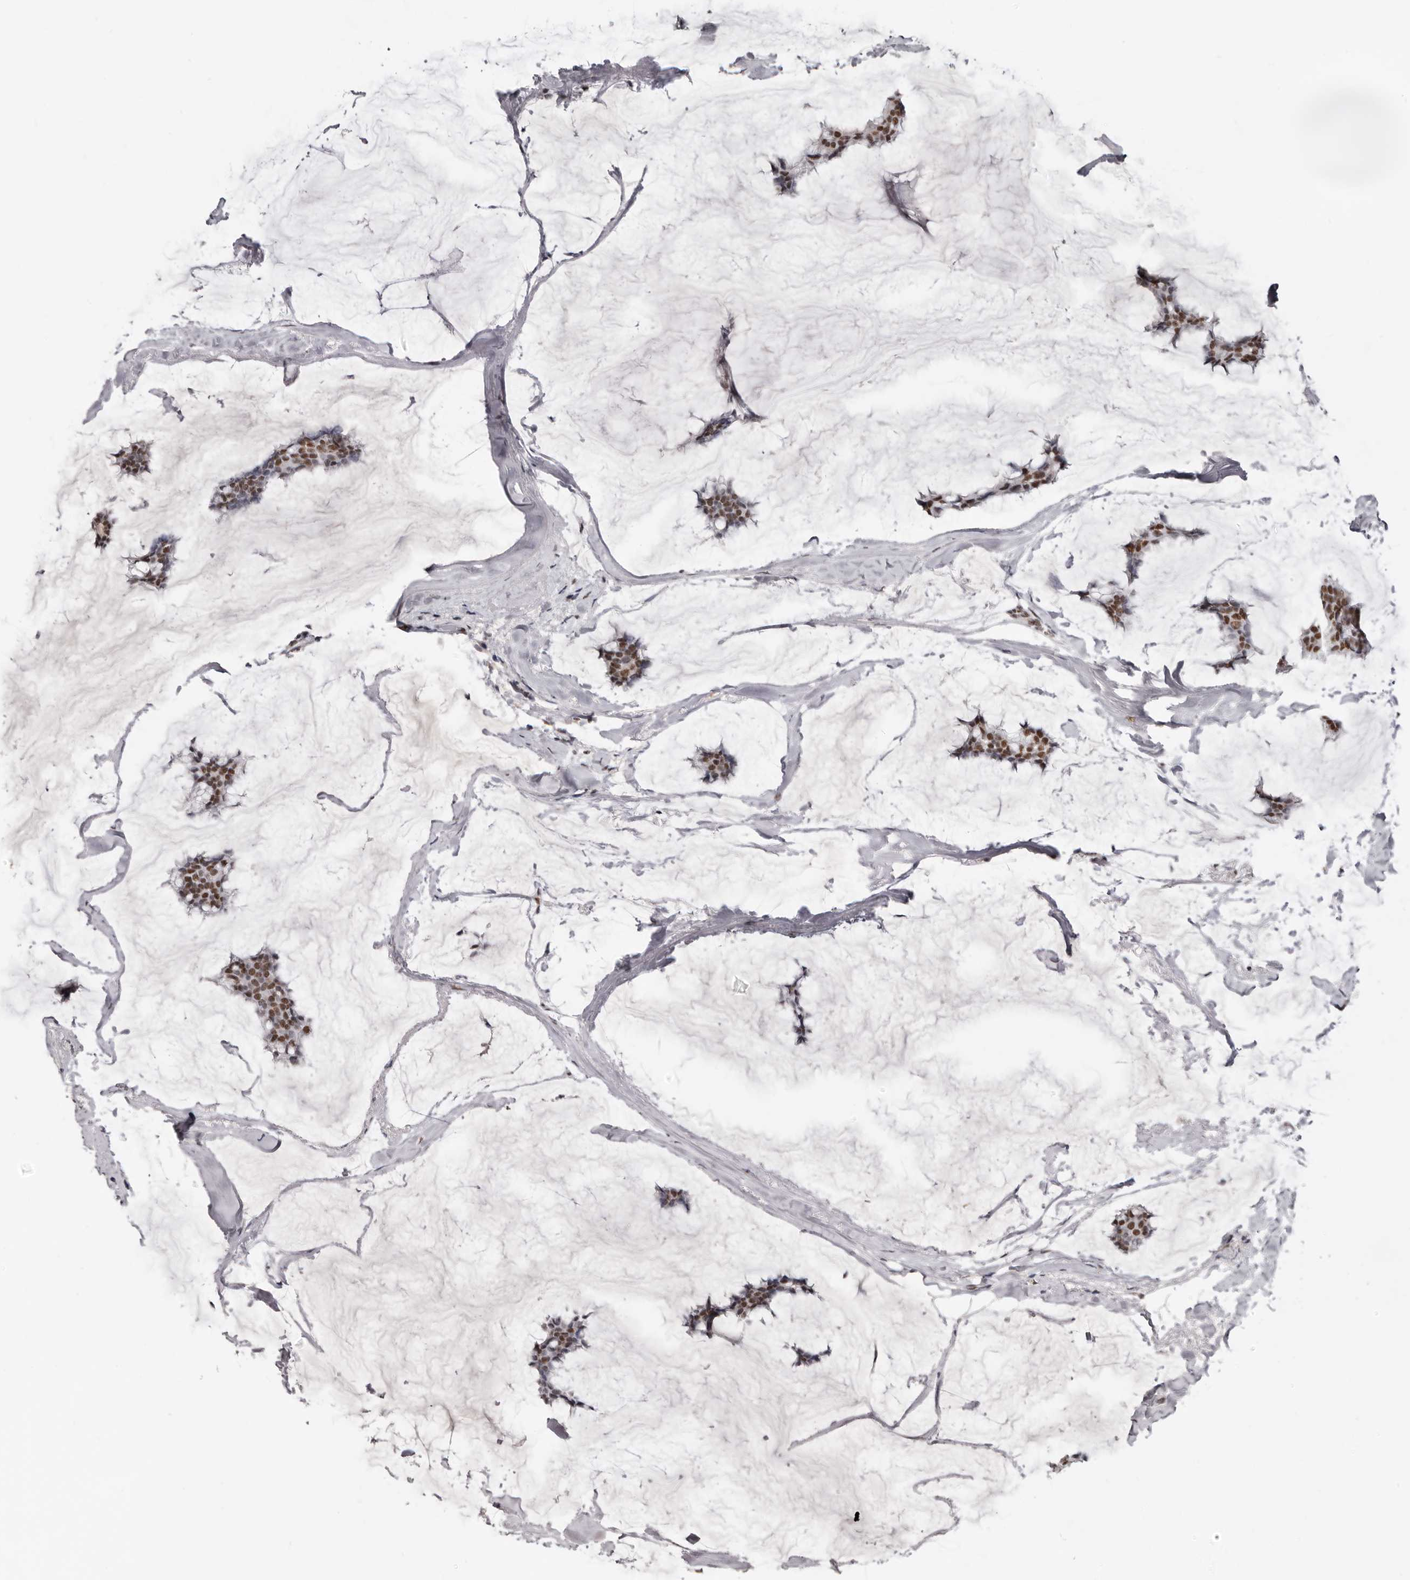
{"staining": {"intensity": "moderate", "quantity": ">75%", "location": "nuclear"}, "tissue": "breast cancer", "cell_type": "Tumor cells", "image_type": "cancer", "snomed": [{"axis": "morphology", "description": "Duct carcinoma"}, {"axis": "topography", "description": "Breast"}], "caption": "Tumor cells display moderate nuclear positivity in approximately >75% of cells in breast cancer (invasive ductal carcinoma).", "gene": "SCAF4", "patient": {"sex": "female", "age": 93}}